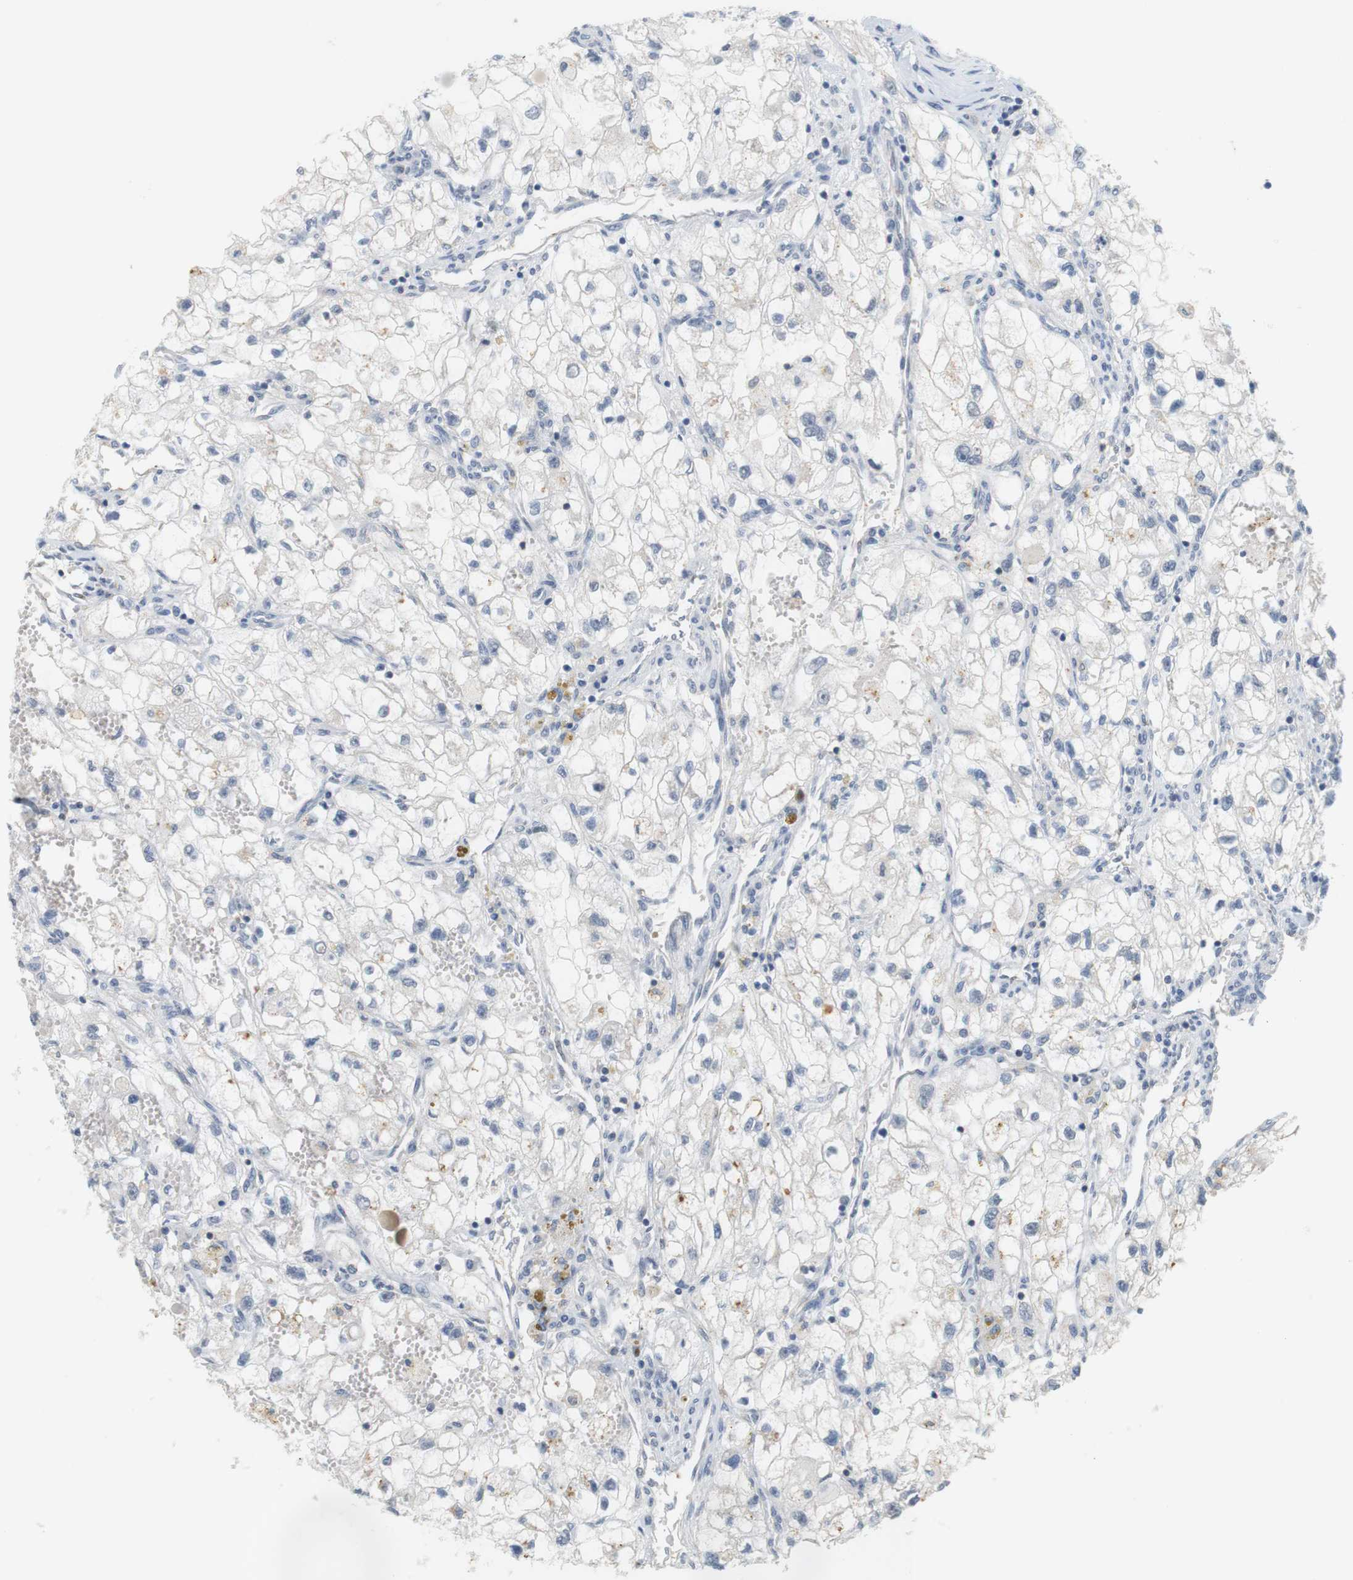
{"staining": {"intensity": "negative", "quantity": "none", "location": "none"}, "tissue": "renal cancer", "cell_type": "Tumor cells", "image_type": "cancer", "snomed": [{"axis": "morphology", "description": "Adenocarcinoma, NOS"}, {"axis": "topography", "description": "Kidney"}], "caption": "High power microscopy micrograph of an immunohistochemistry (IHC) histopathology image of renal cancer (adenocarcinoma), revealing no significant positivity in tumor cells. The staining was performed using DAB (3,3'-diaminobenzidine) to visualize the protein expression in brown, while the nuclei were stained in blue with hematoxylin (Magnification: 20x).", "gene": "OSR1", "patient": {"sex": "female", "age": 70}}